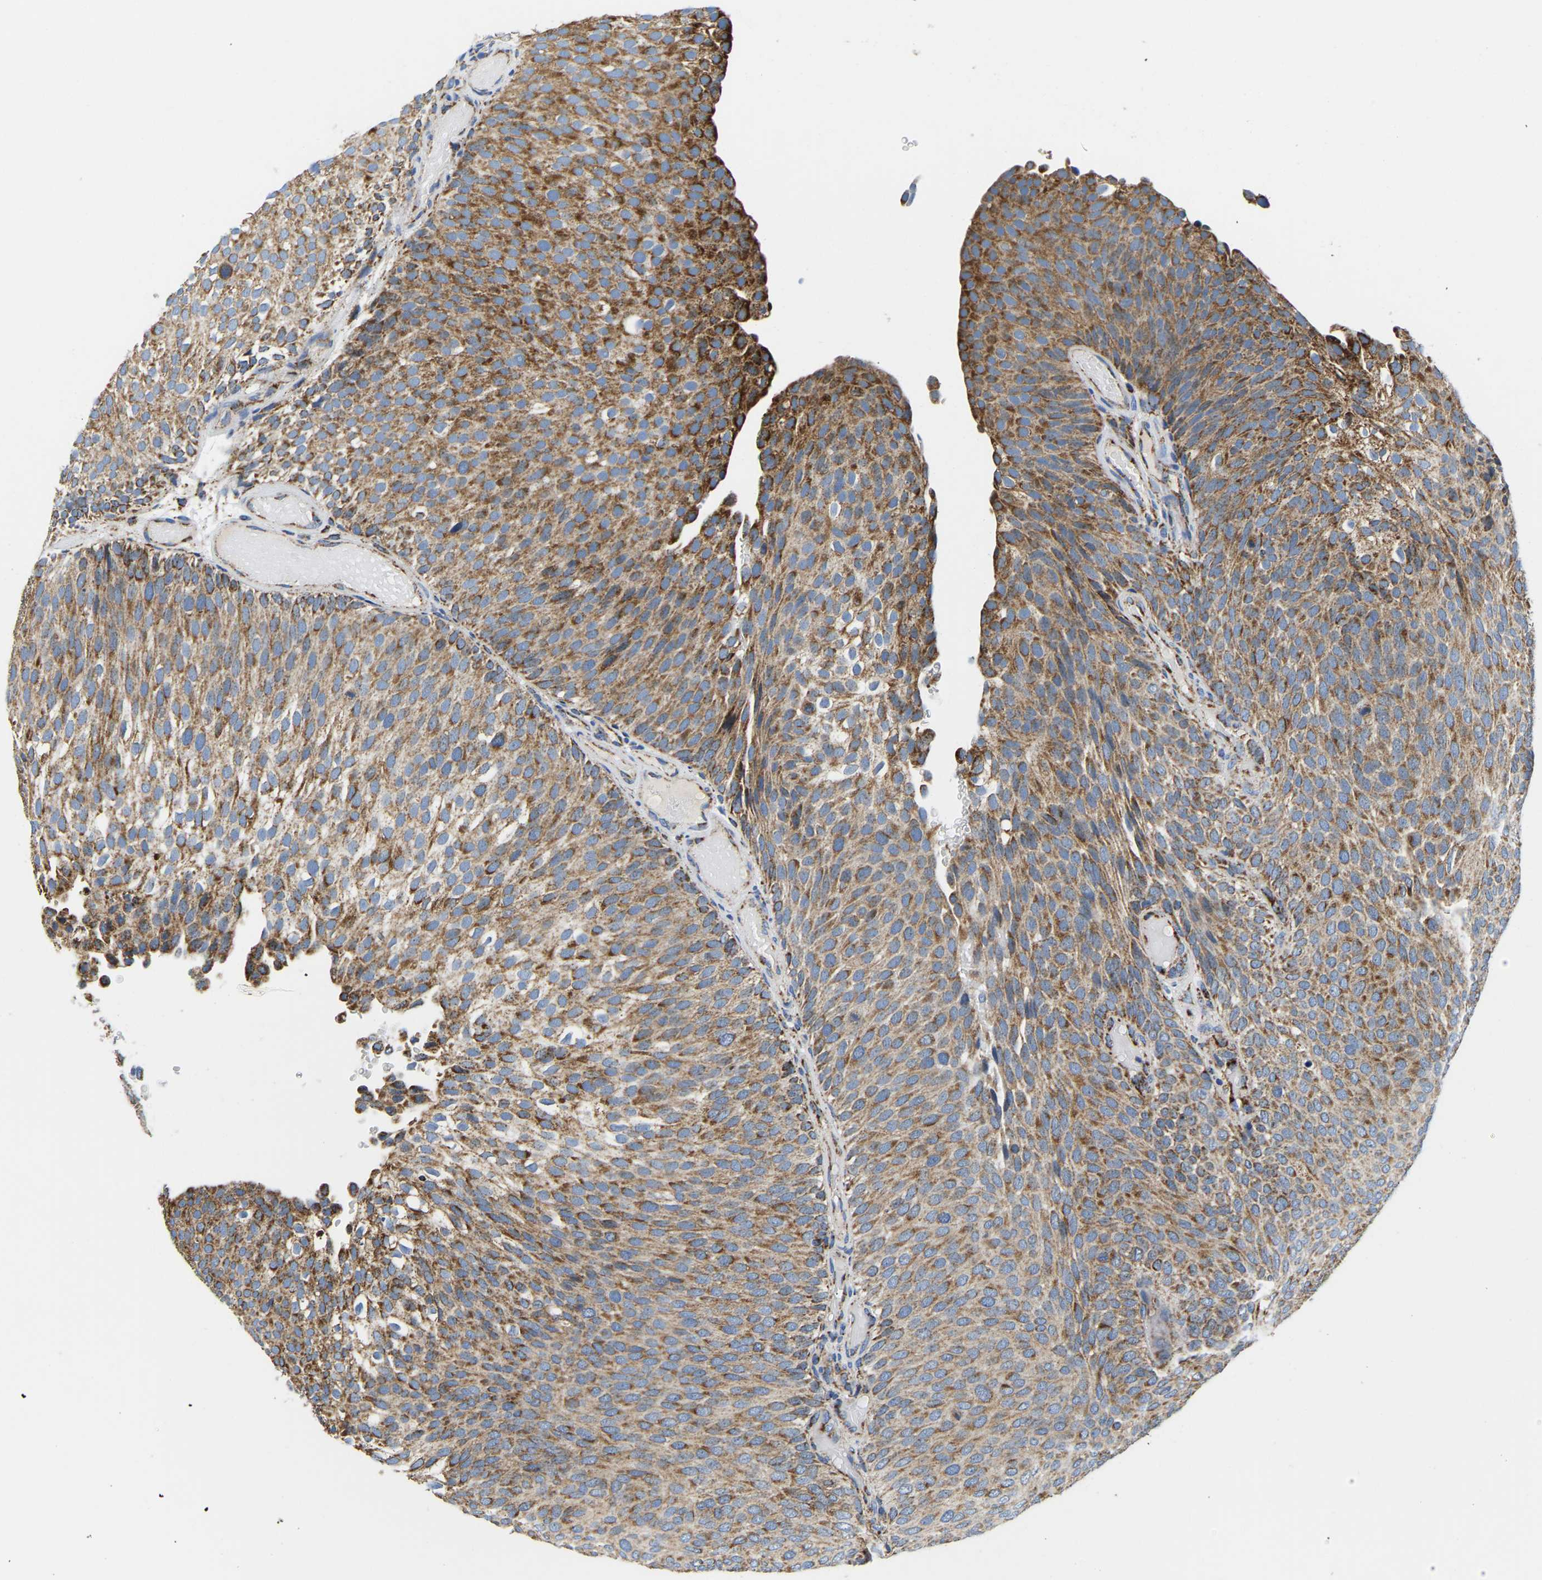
{"staining": {"intensity": "moderate", "quantity": ">75%", "location": "cytoplasmic/membranous"}, "tissue": "urothelial cancer", "cell_type": "Tumor cells", "image_type": "cancer", "snomed": [{"axis": "morphology", "description": "Urothelial carcinoma, Low grade"}, {"axis": "topography", "description": "Urinary bladder"}], "caption": "Urothelial carcinoma (low-grade) tissue exhibits moderate cytoplasmic/membranous positivity in approximately >75% of tumor cells", "gene": "SFXN1", "patient": {"sex": "male", "age": 78}}